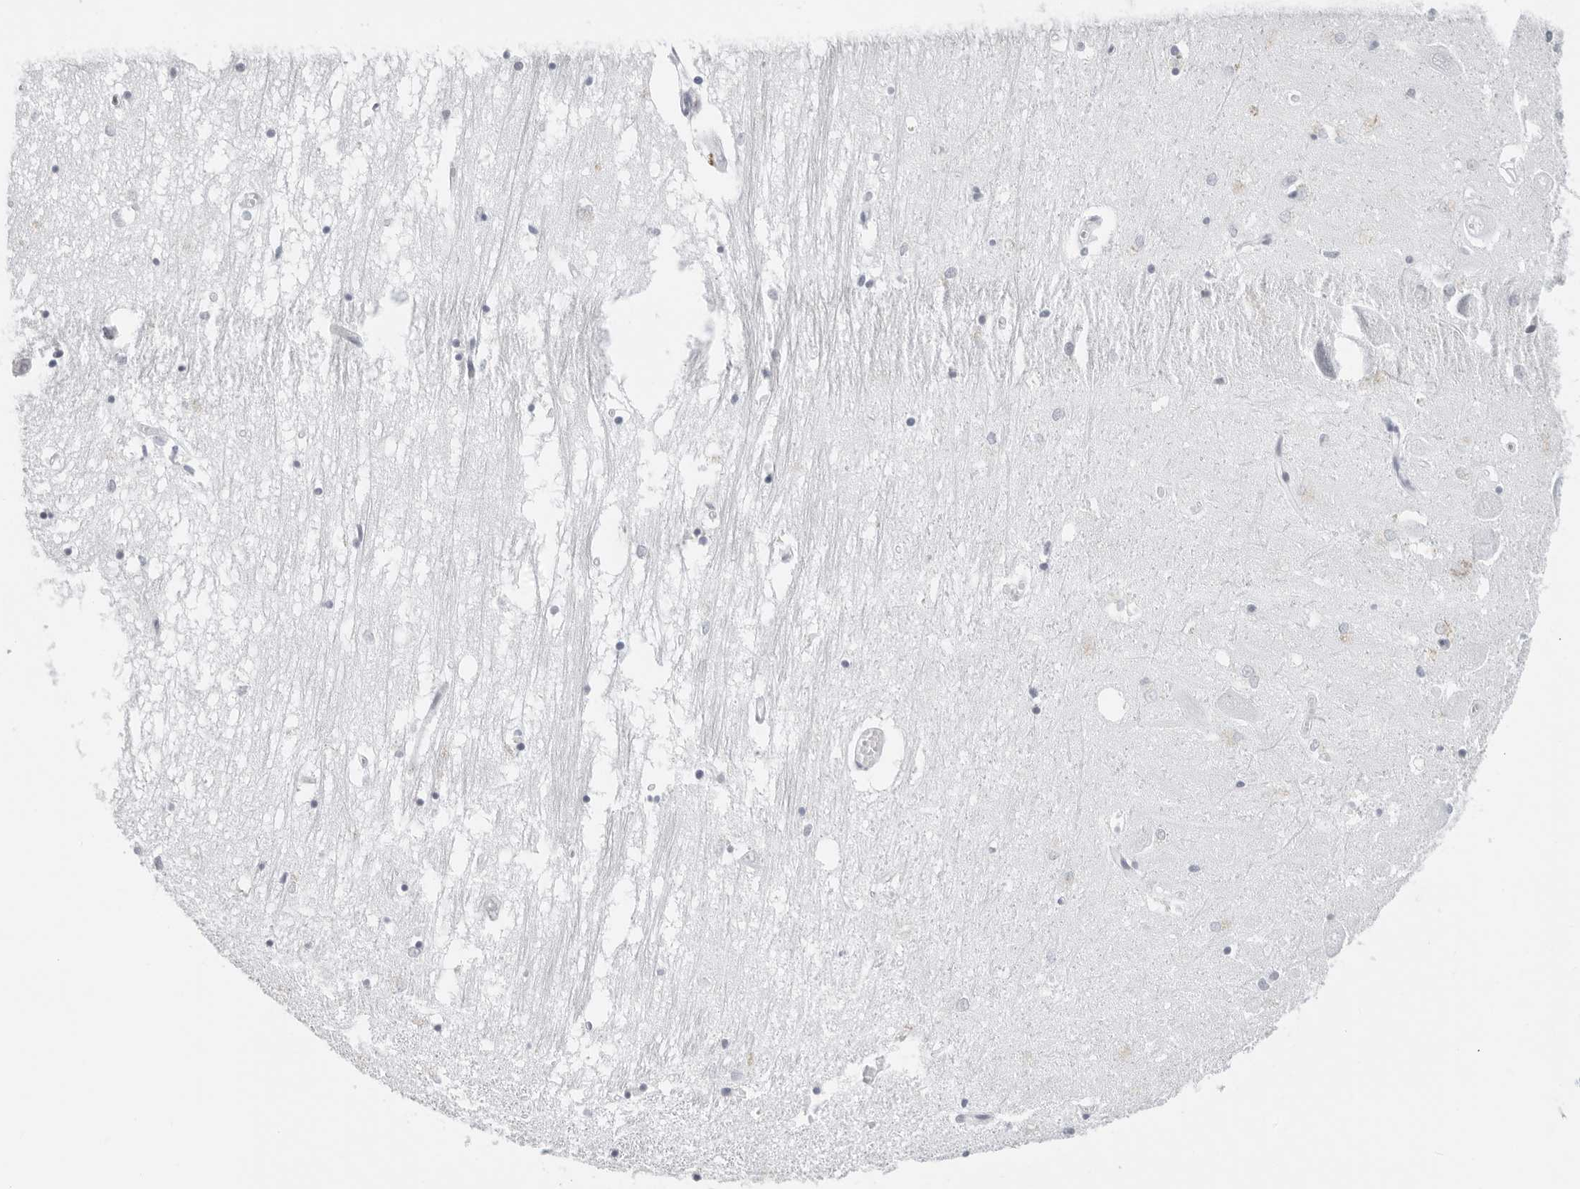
{"staining": {"intensity": "negative", "quantity": "none", "location": "none"}, "tissue": "hippocampus", "cell_type": "Glial cells", "image_type": "normal", "snomed": [{"axis": "morphology", "description": "Normal tissue, NOS"}, {"axis": "topography", "description": "Hippocampus"}], "caption": "DAB (3,3'-diaminobenzidine) immunohistochemical staining of normal human hippocampus displays no significant staining in glial cells.", "gene": "FLG2", "patient": {"sex": "male", "age": 70}}